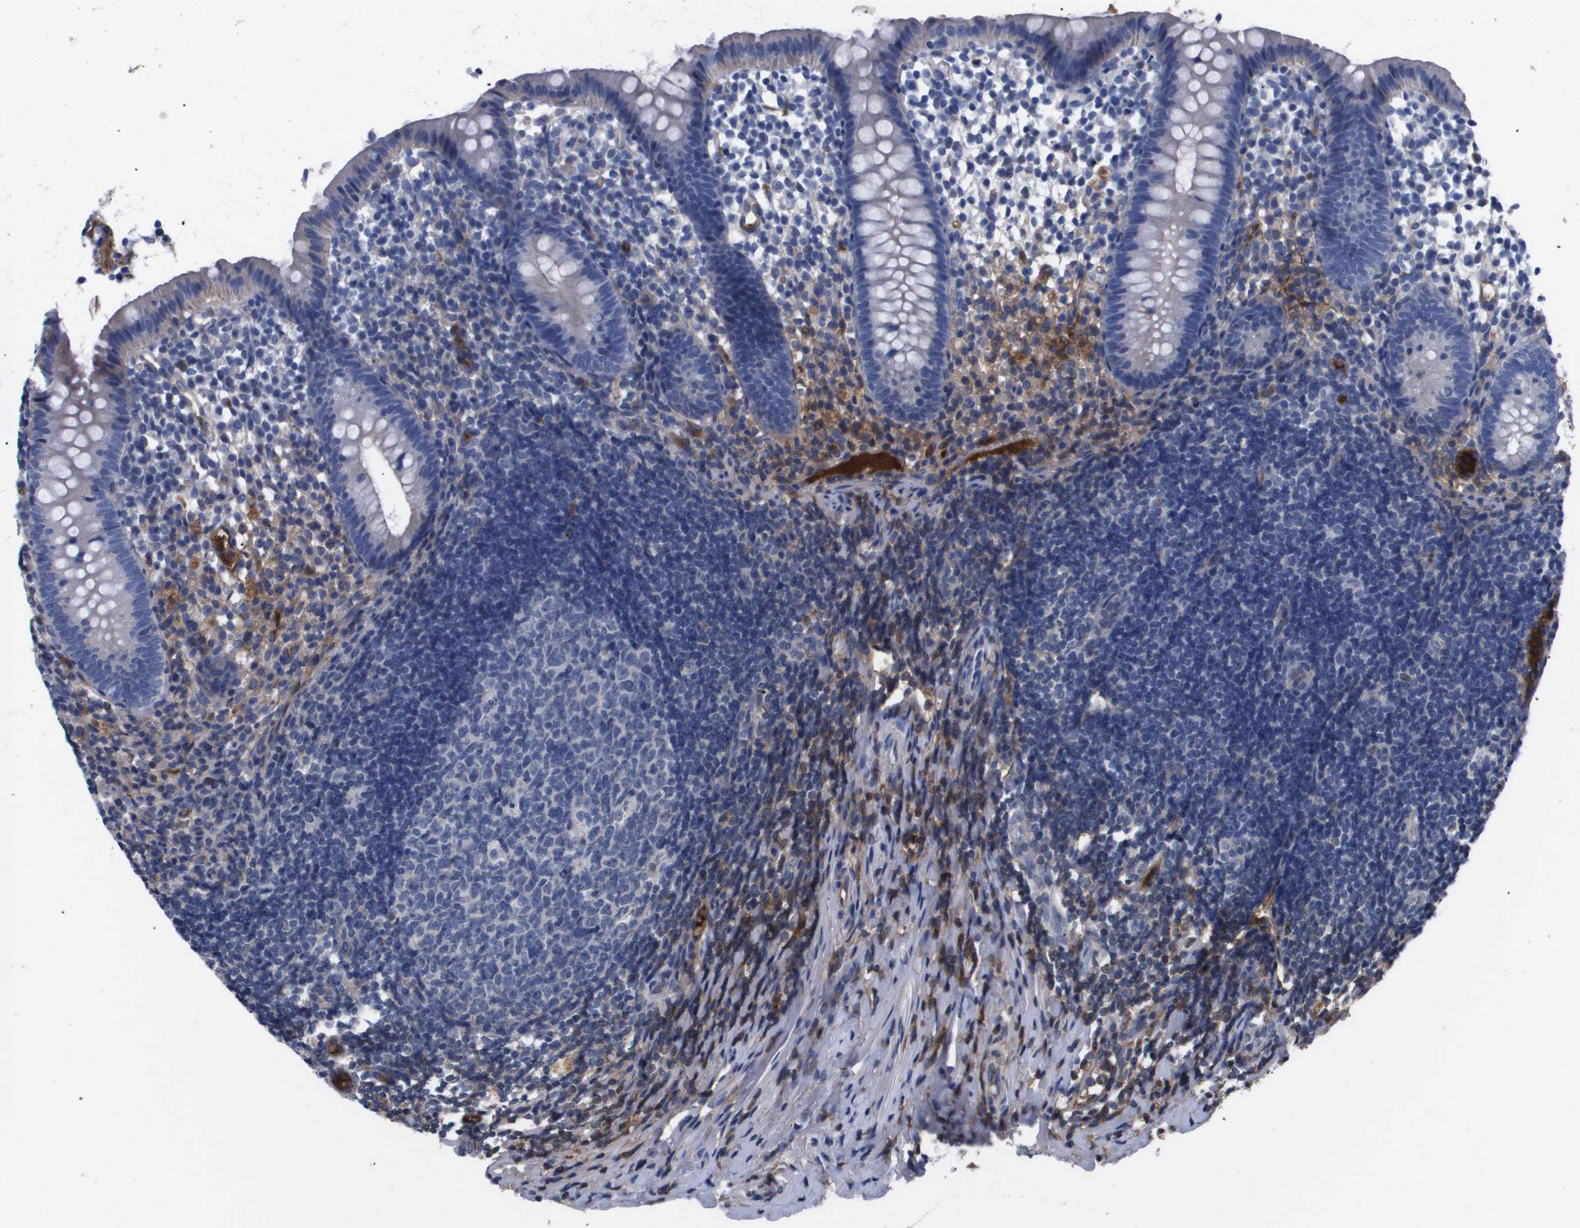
{"staining": {"intensity": "weak", "quantity": "<25%", "location": "cytoplasmic/membranous"}, "tissue": "appendix", "cell_type": "Glandular cells", "image_type": "normal", "snomed": [{"axis": "morphology", "description": "Normal tissue, NOS"}, {"axis": "topography", "description": "Appendix"}], "caption": "There is no significant positivity in glandular cells of appendix.", "gene": "SERPINA6", "patient": {"sex": "female", "age": 20}}